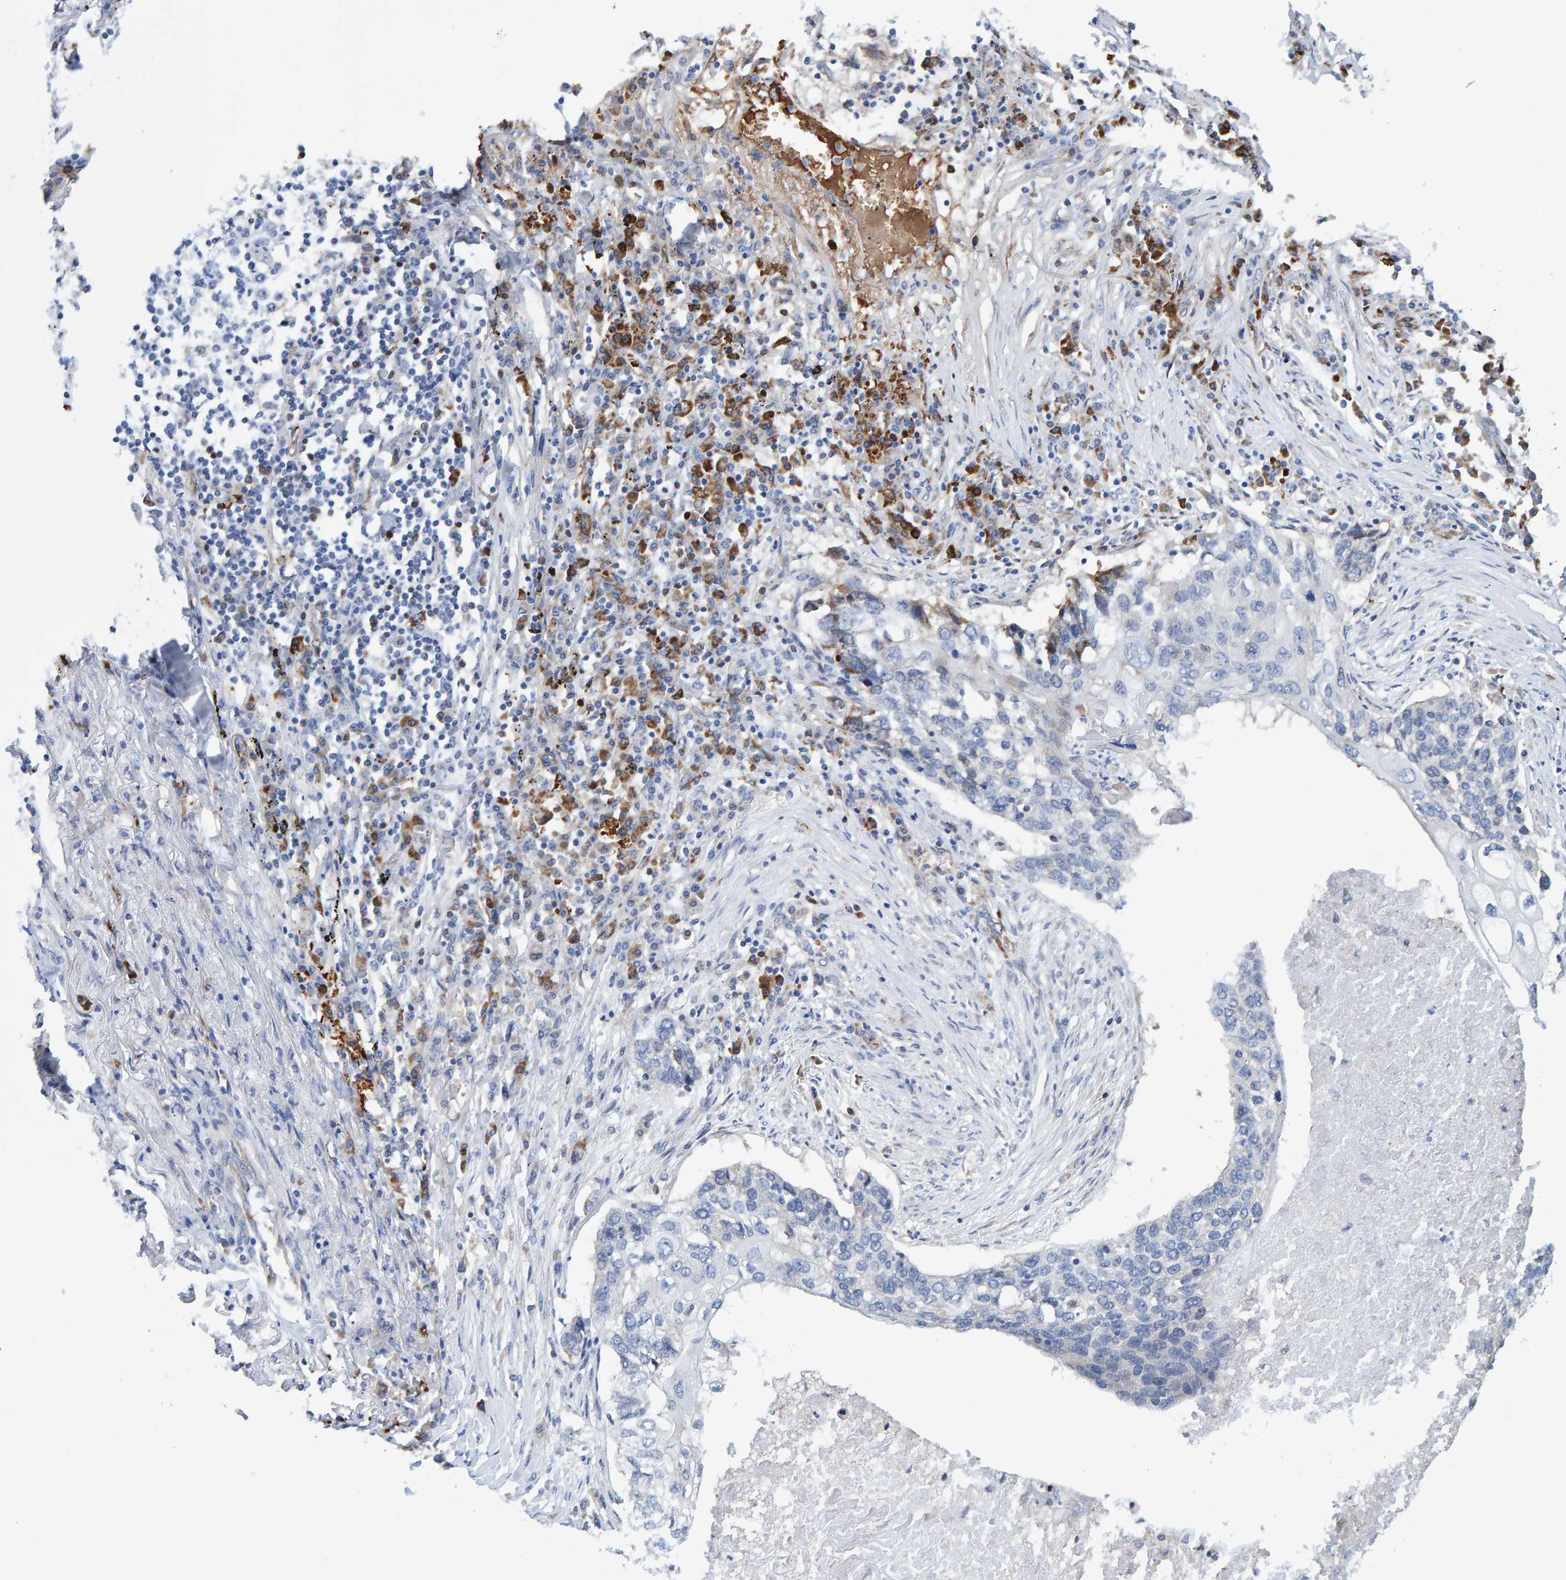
{"staining": {"intensity": "weak", "quantity": "<25%", "location": "cytoplasmic/membranous"}, "tissue": "lung cancer", "cell_type": "Tumor cells", "image_type": "cancer", "snomed": [{"axis": "morphology", "description": "Squamous cell carcinoma, NOS"}, {"axis": "topography", "description": "Lung"}], "caption": "Immunohistochemistry (IHC) histopathology image of neoplastic tissue: human lung cancer stained with DAB (3,3'-diaminobenzidine) displays no significant protein staining in tumor cells. (DAB (3,3'-diaminobenzidine) IHC, high magnification).", "gene": "VPS9D1", "patient": {"sex": "female", "age": 63}}